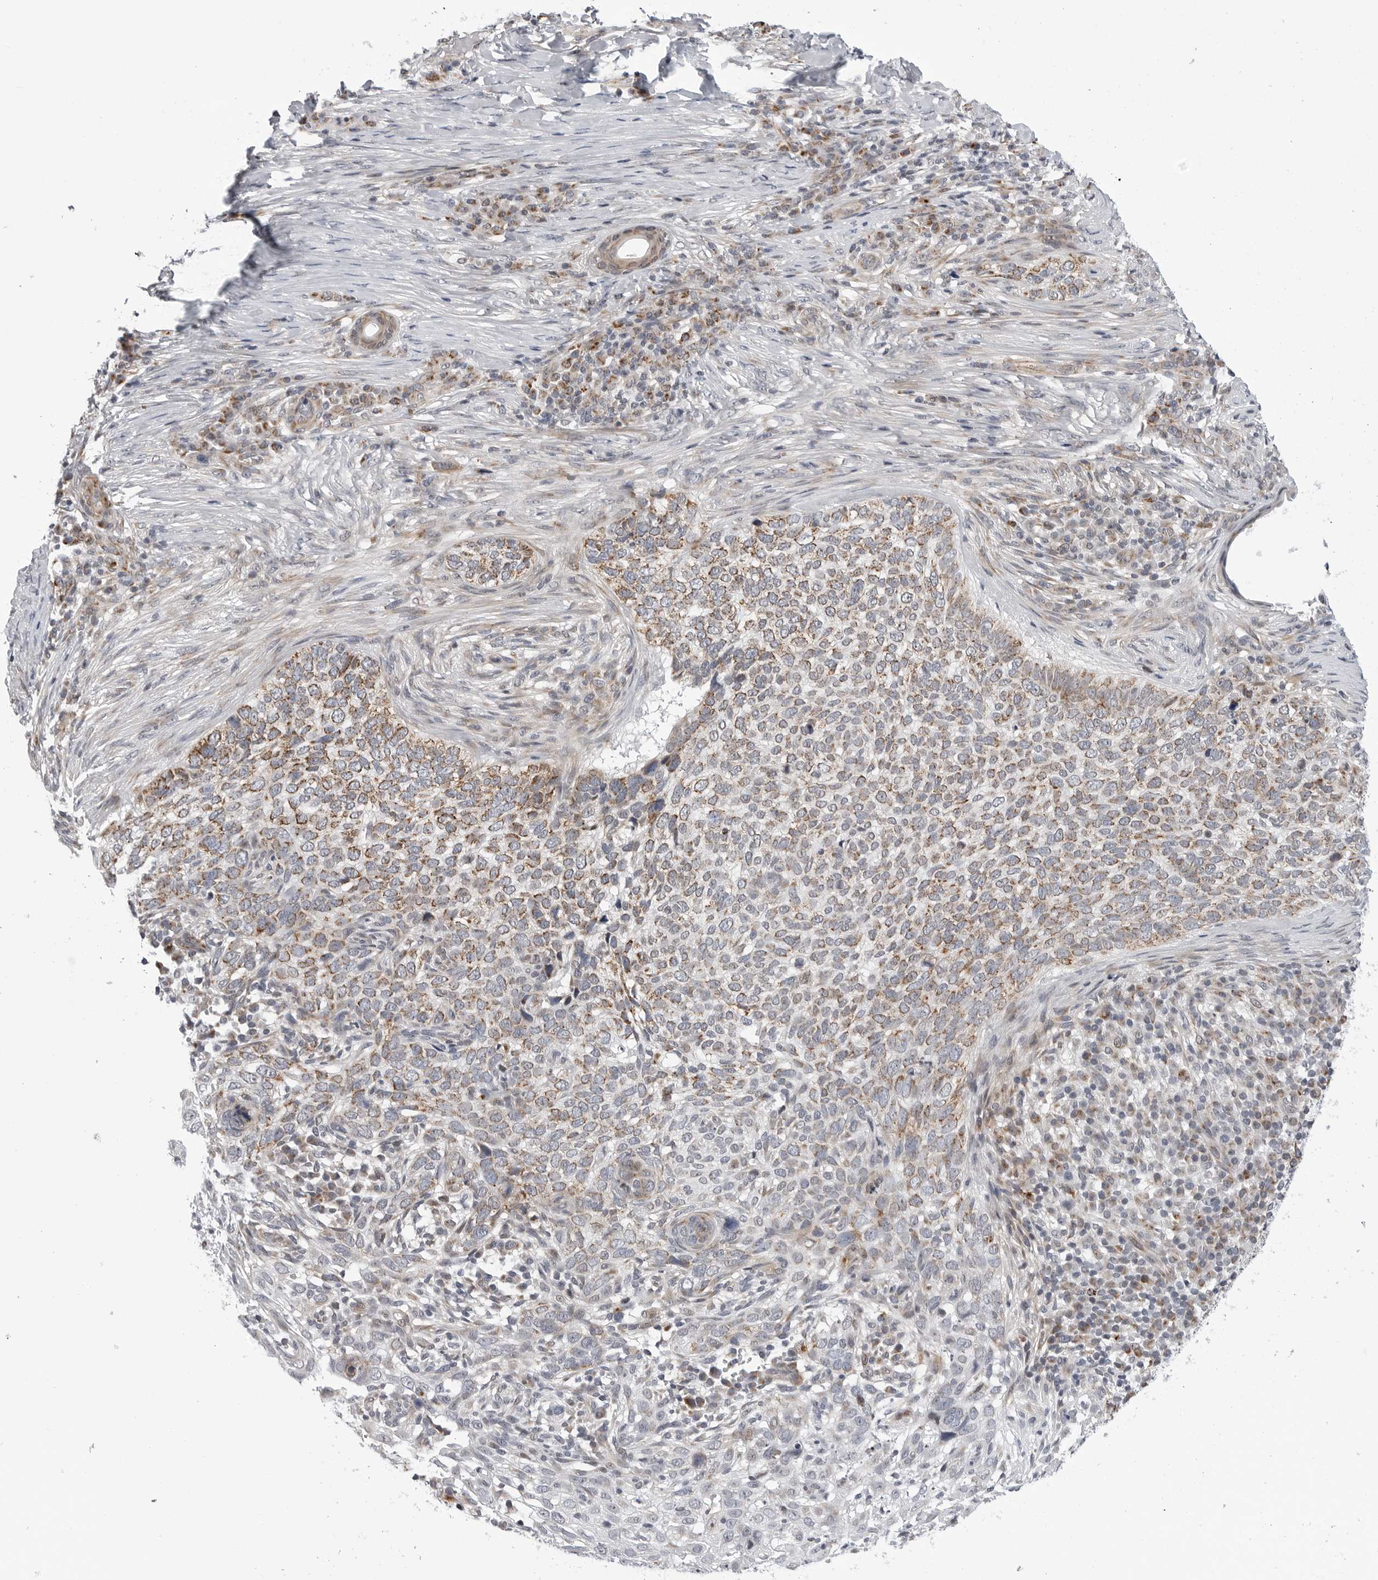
{"staining": {"intensity": "moderate", "quantity": ">75%", "location": "cytoplasmic/membranous"}, "tissue": "skin cancer", "cell_type": "Tumor cells", "image_type": "cancer", "snomed": [{"axis": "morphology", "description": "Basal cell carcinoma"}, {"axis": "topography", "description": "Skin"}], "caption": "A medium amount of moderate cytoplasmic/membranous expression is identified in about >75% of tumor cells in skin basal cell carcinoma tissue. (brown staining indicates protein expression, while blue staining denotes nuclei).", "gene": "CDK20", "patient": {"sex": "female", "age": 64}}